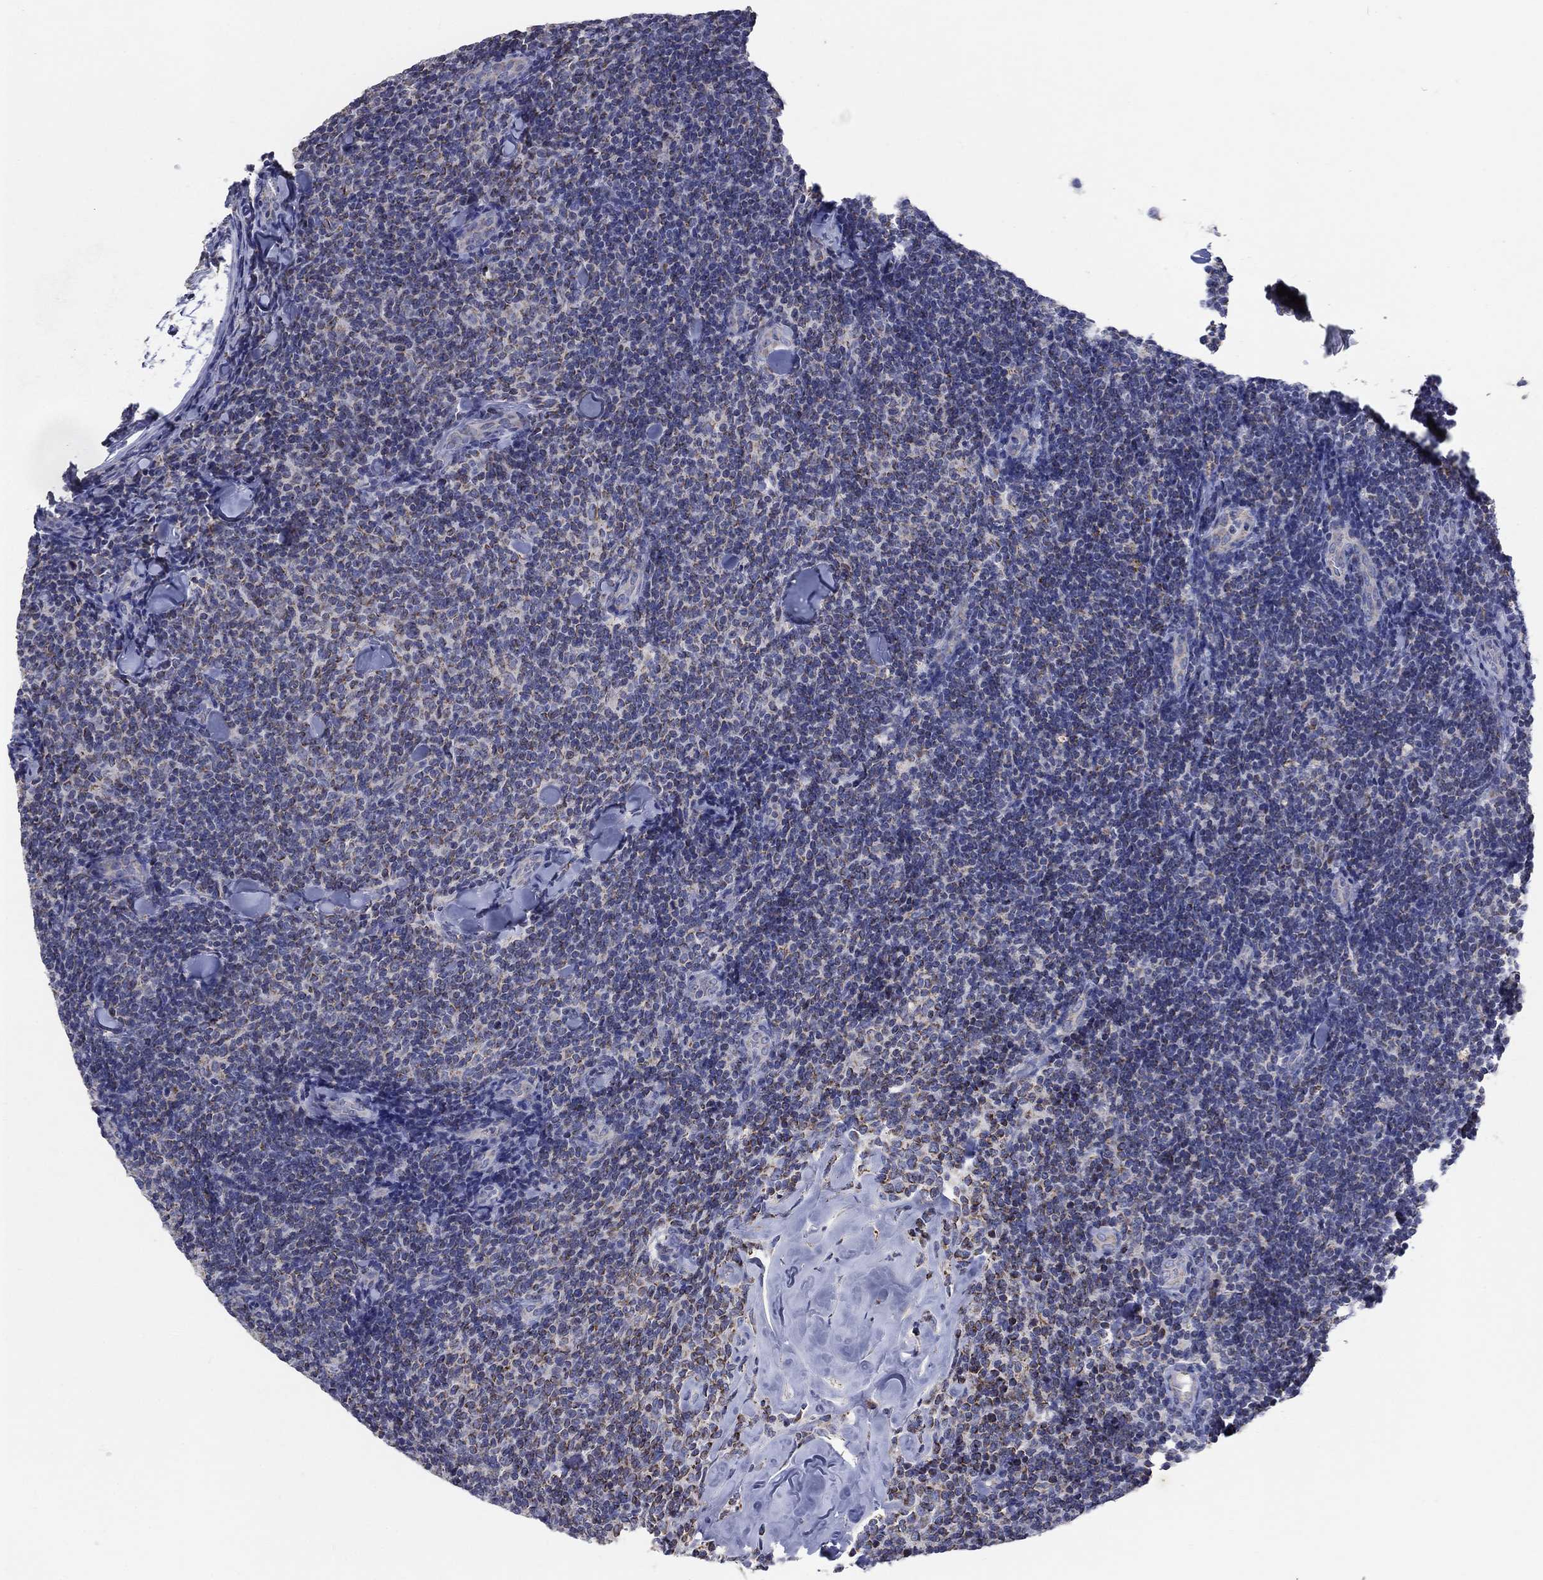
{"staining": {"intensity": "negative", "quantity": "none", "location": "none"}, "tissue": "lymphoma", "cell_type": "Tumor cells", "image_type": "cancer", "snomed": [{"axis": "morphology", "description": "Malignant lymphoma, non-Hodgkin's type, Low grade"}, {"axis": "topography", "description": "Lymph node"}], "caption": "DAB immunohistochemical staining of low-grade malignant lymphoma, non-Hodgkin's type displays no significant positivity in tumor cells.", "gene": "C9orf85", "patient": {"sex": "female", "age": 56}}